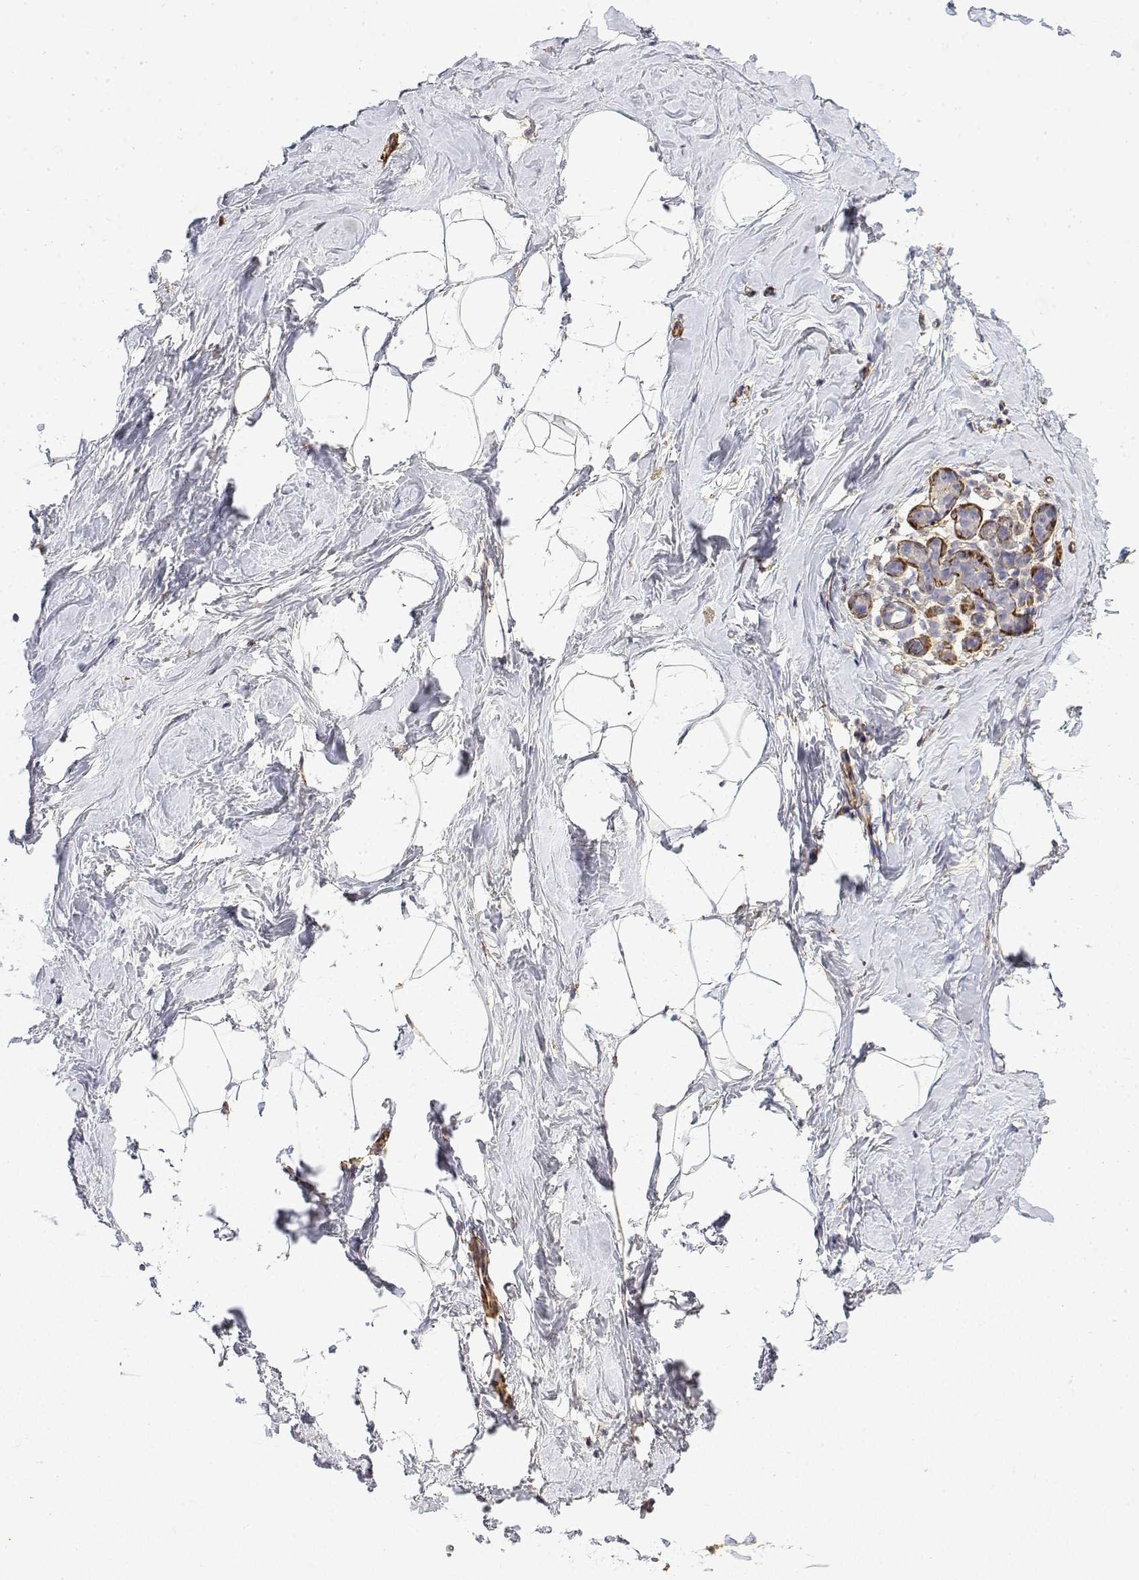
{"staining": {"intensity": "negative", "quantity": "none", "location": "none"}, "tissue": "breast", "cell_type": "Adipocytes", "image_type": "normal", "snomed": [{"axis": "morphology", "description": "Normal tissue, NOS"}, {"axis": "topography", "description": "Breast"}], "caption": "An image of breast stained for a protein demonstrates no brown staining in adipocytes.", "gene": "SOWAHD", "patient": {"sex": "female", "age": 32}}